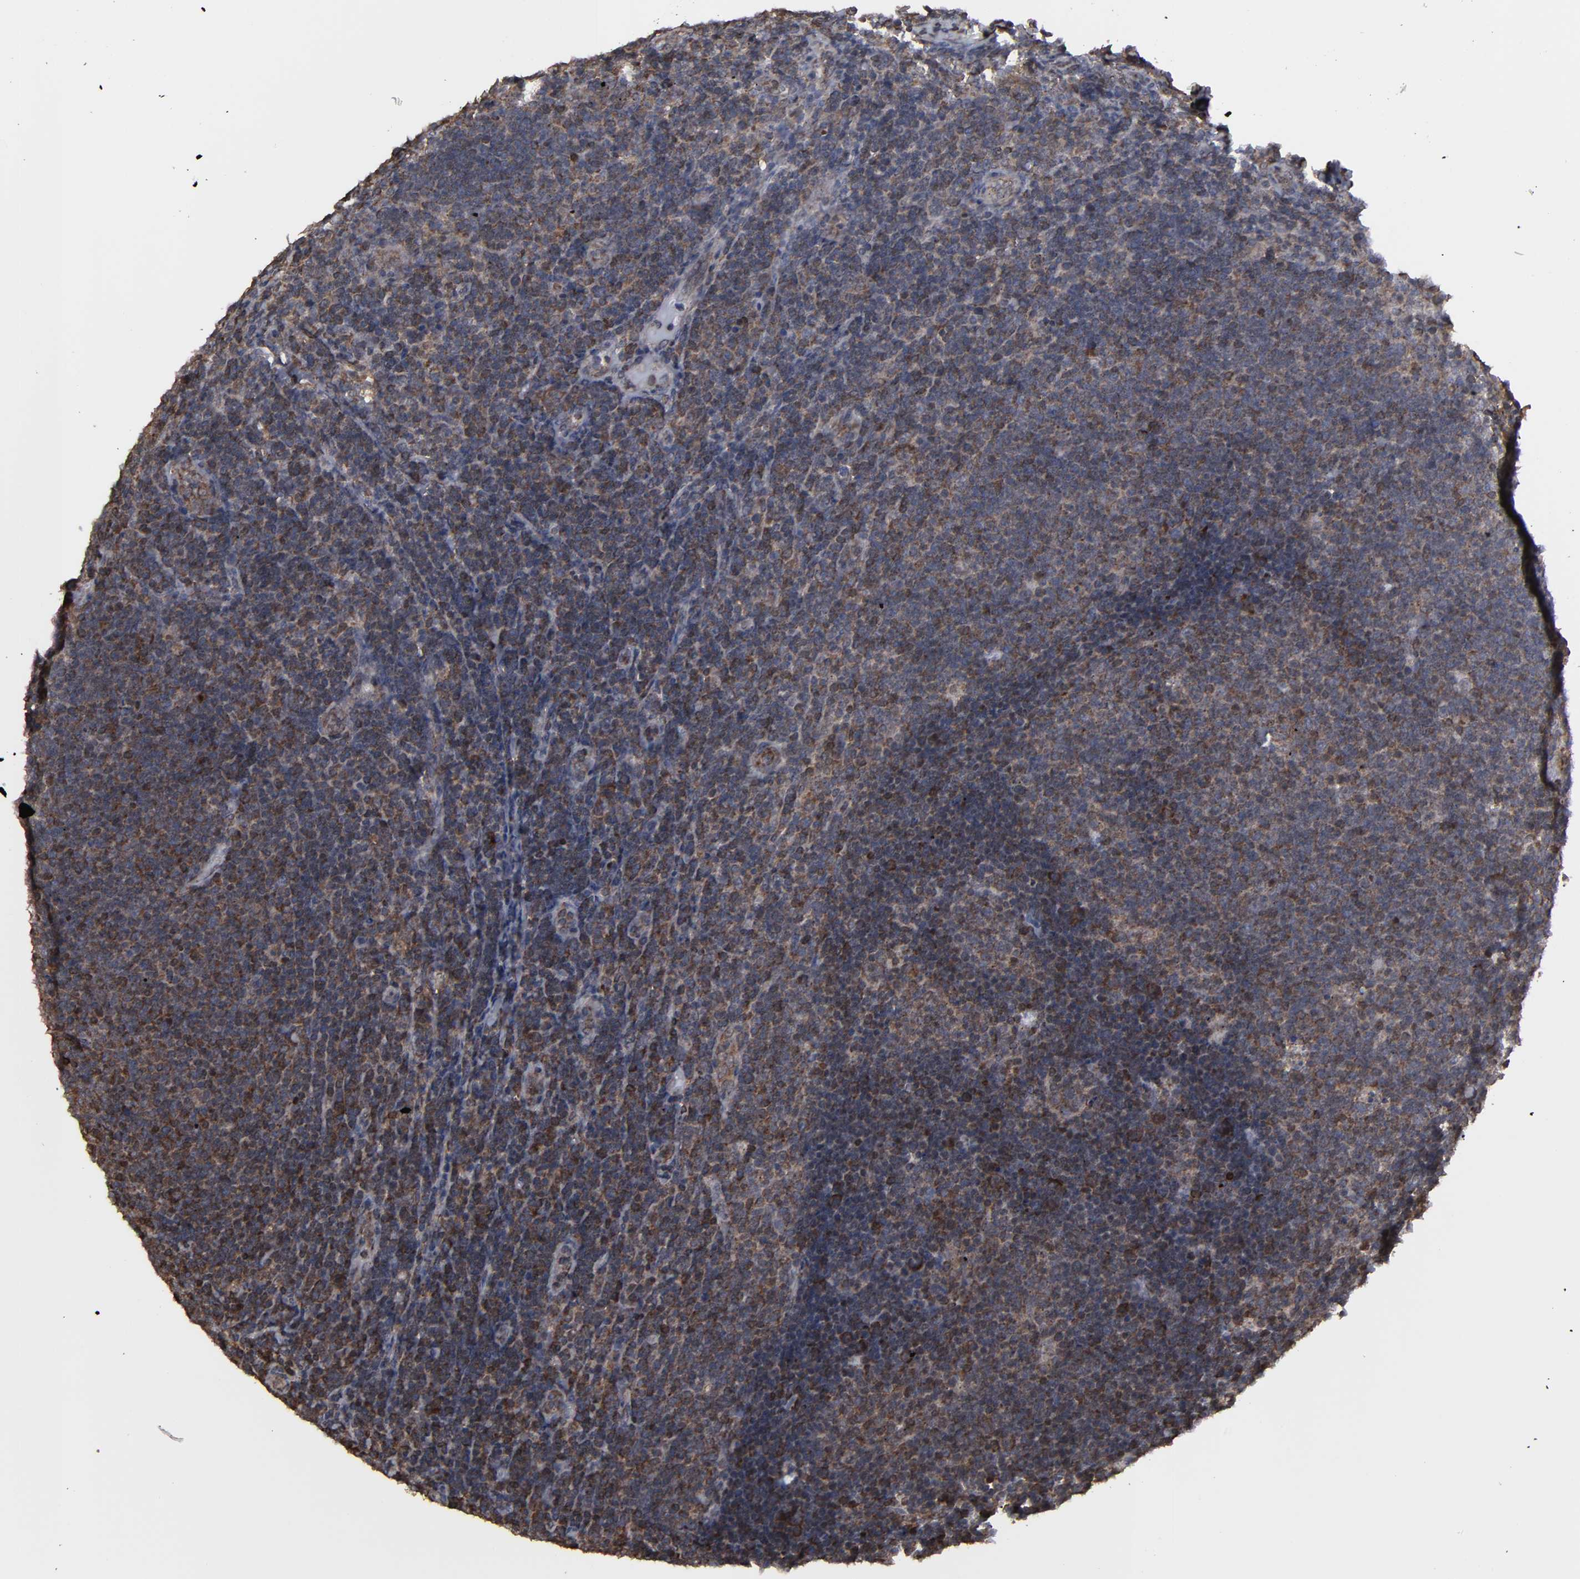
{"staining": {"intensity": "moderate", "quantity": ">75%", "location": "cytoplasmic/membranous,nuclear"}, "tissue": "lymphoma", "cell_type": "Tumor cells", "image_type": "cancer", "snomed": [{"axis": "morphology", "description": "Malignant lymphoma, non-Hodgkin's type, Low grade"}, {"axis": "topography", "description": "Lymph node"}], "caption": "Low-grade malignant lymphoma, non-Hodgkin's type stained with a brown dye reveals moderate cytoplasmic/membranous and nuclear positive staining in approximately >75% of tumor cells.", "gene": "KIAA2026", "patient": {"sex": "male", "age": 74}}